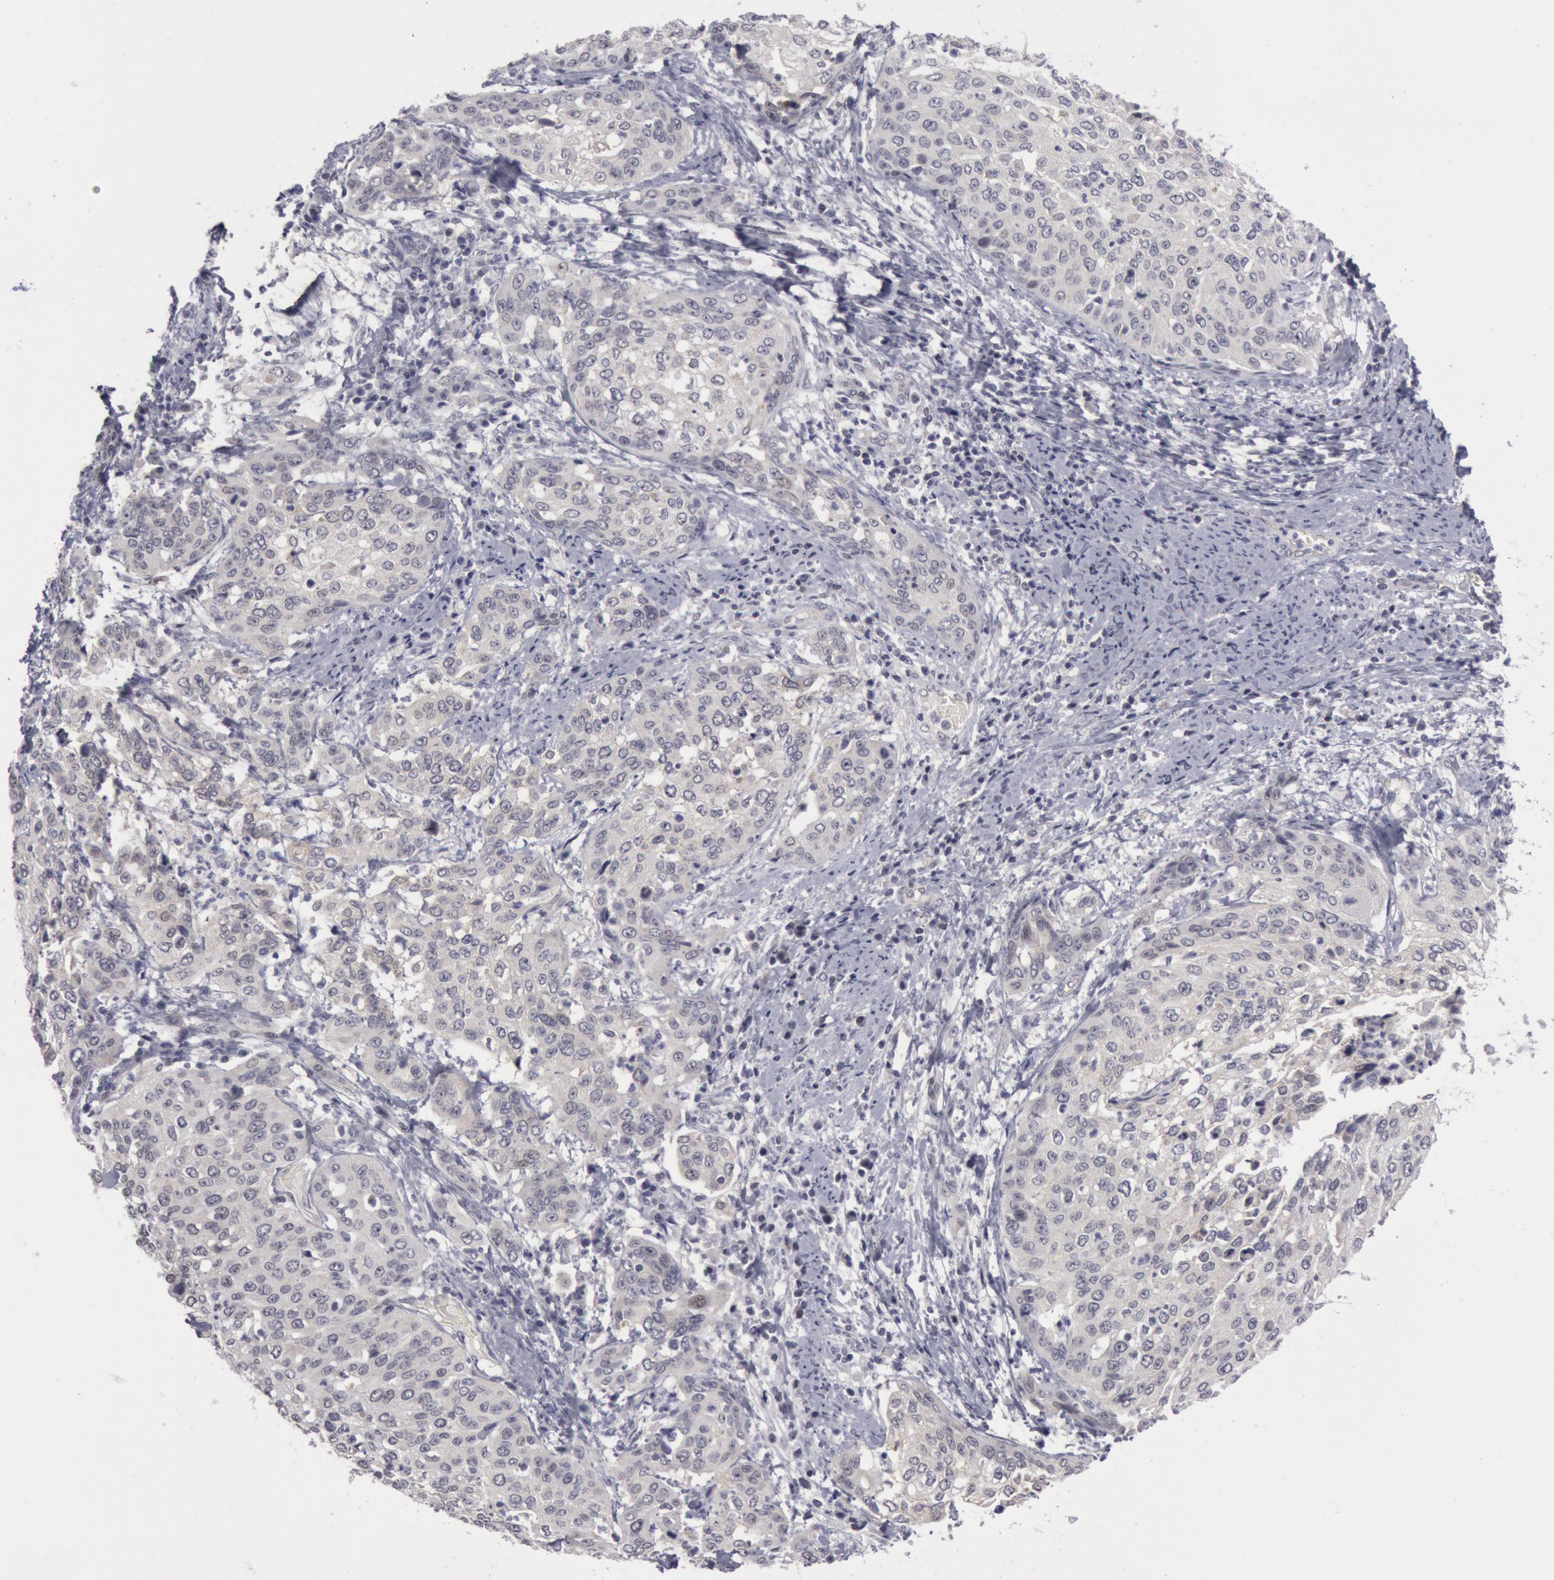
{"staining": {"intensity": "weak", "quantity": "<25%", "location": "cytoplasmic/membranous"}, "tissue": "cervical cancer", "cell_type": "Tumor cells", "image_type": "cancer", "snomed": [{"axis": "morphology", "description": "Squamous cell carcinoma, NOS"}, {"axis": "topography", "description": "Cervix"}], "caption": "Tumor cells are negative for brown protein staining in cervical cancer (squamous cell carcinoma). (IHC, brightfield microscopy, high magnification).", "gene": "JOSD1", "patient": {"sex": "female", "age": 41}}